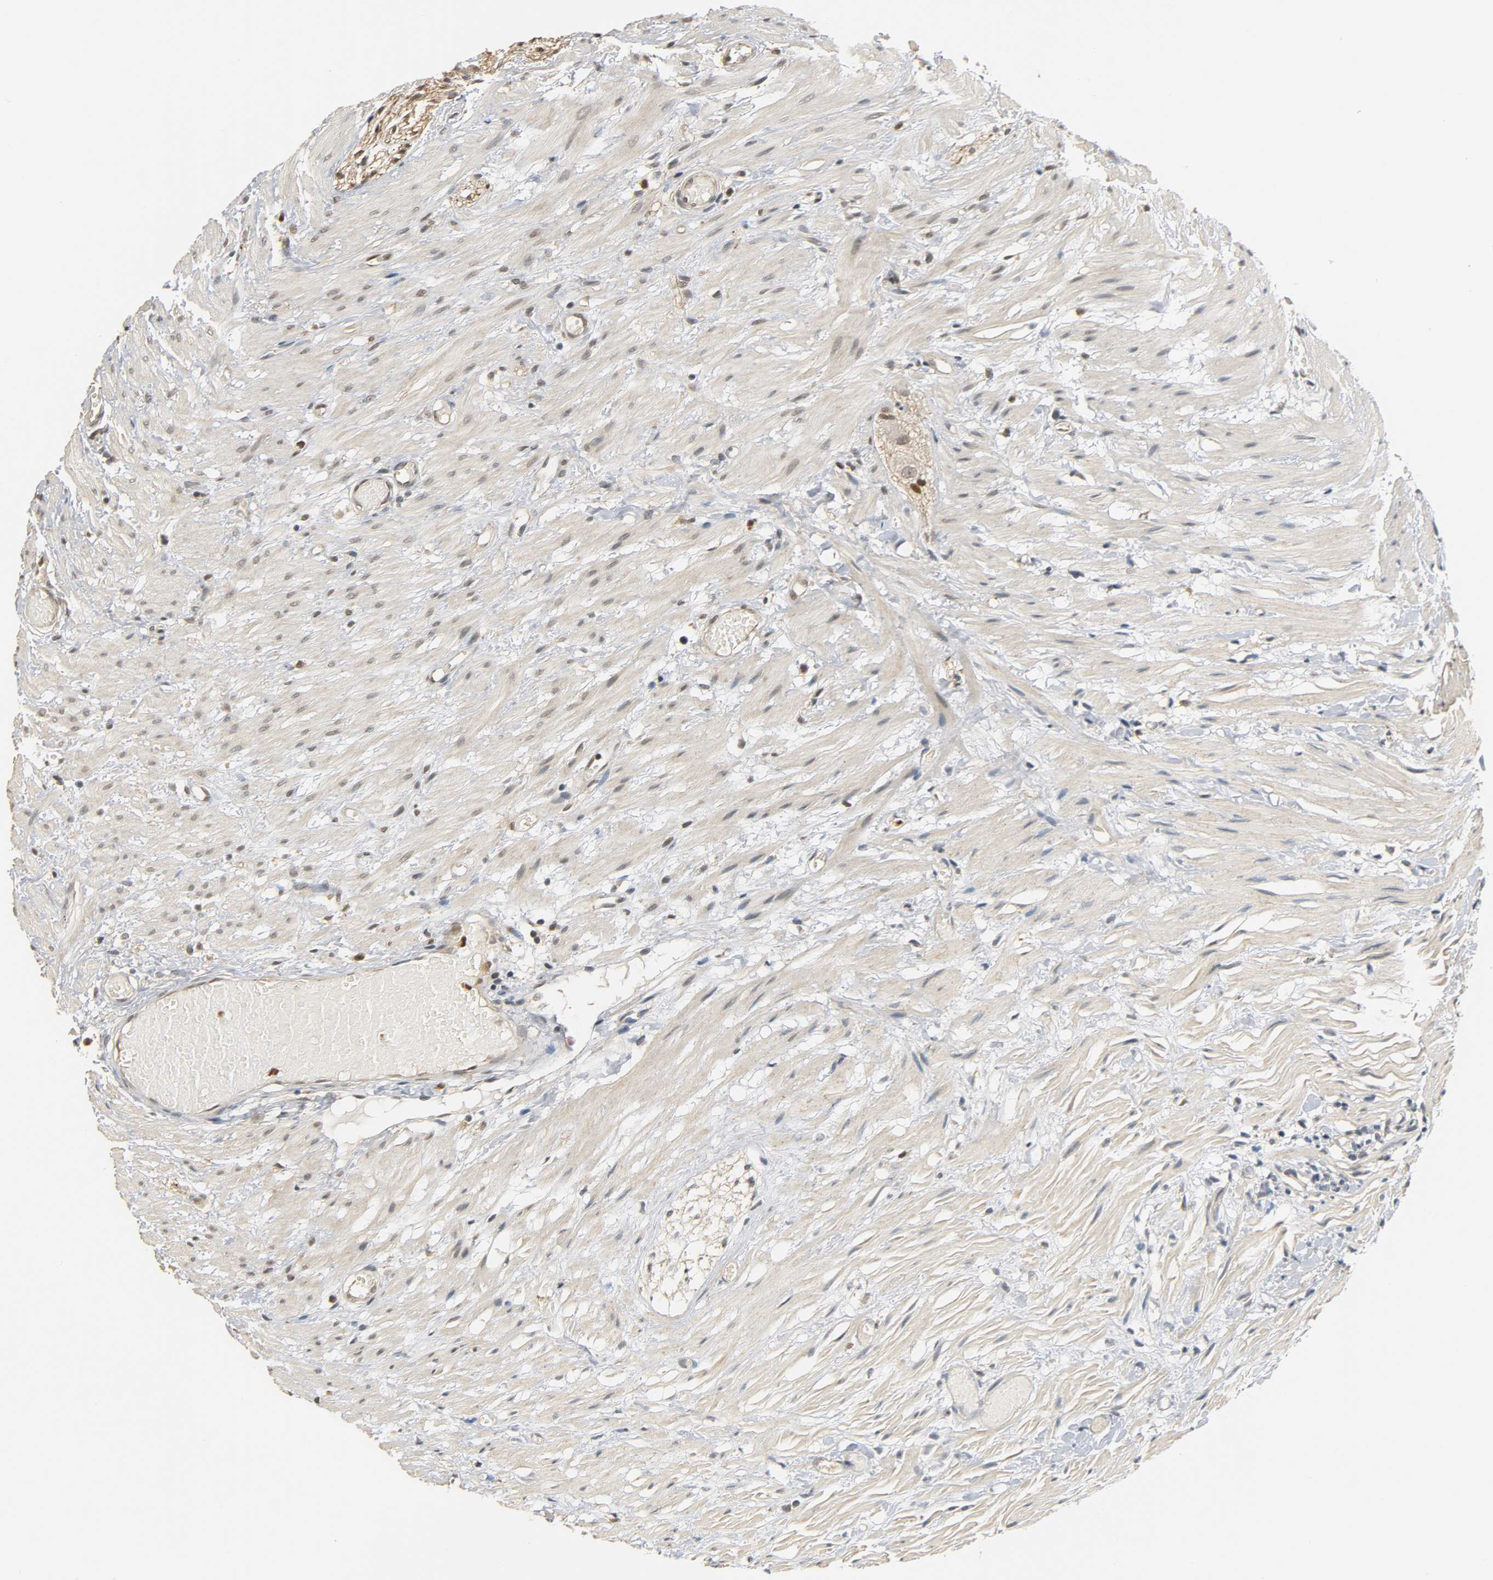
{"staining": {"intensity": "weak", "quantity": ">75%", "location": "cytoplasmic/membranous,nuclear"}, "tissue": "colorectal cancer", "cell_type": "Tumor cells", "image_type": "cancer", "snomed": [{"axis": "morphology", "description": "Adenocarcinoma, NOS"}, {"axis": "topography", "description": "Colon"}], "caption": "This image reveals adenocarcinoma (colorectal) stained with IHC to label a protein in brown. The cytoplasmic/membranous and nuclear of tumor cells show weak positivity for the protein. Nuclei are counter-stained blue.", "gene": "ZFPM2", "patient": {"sex": "male", "age": 14}}